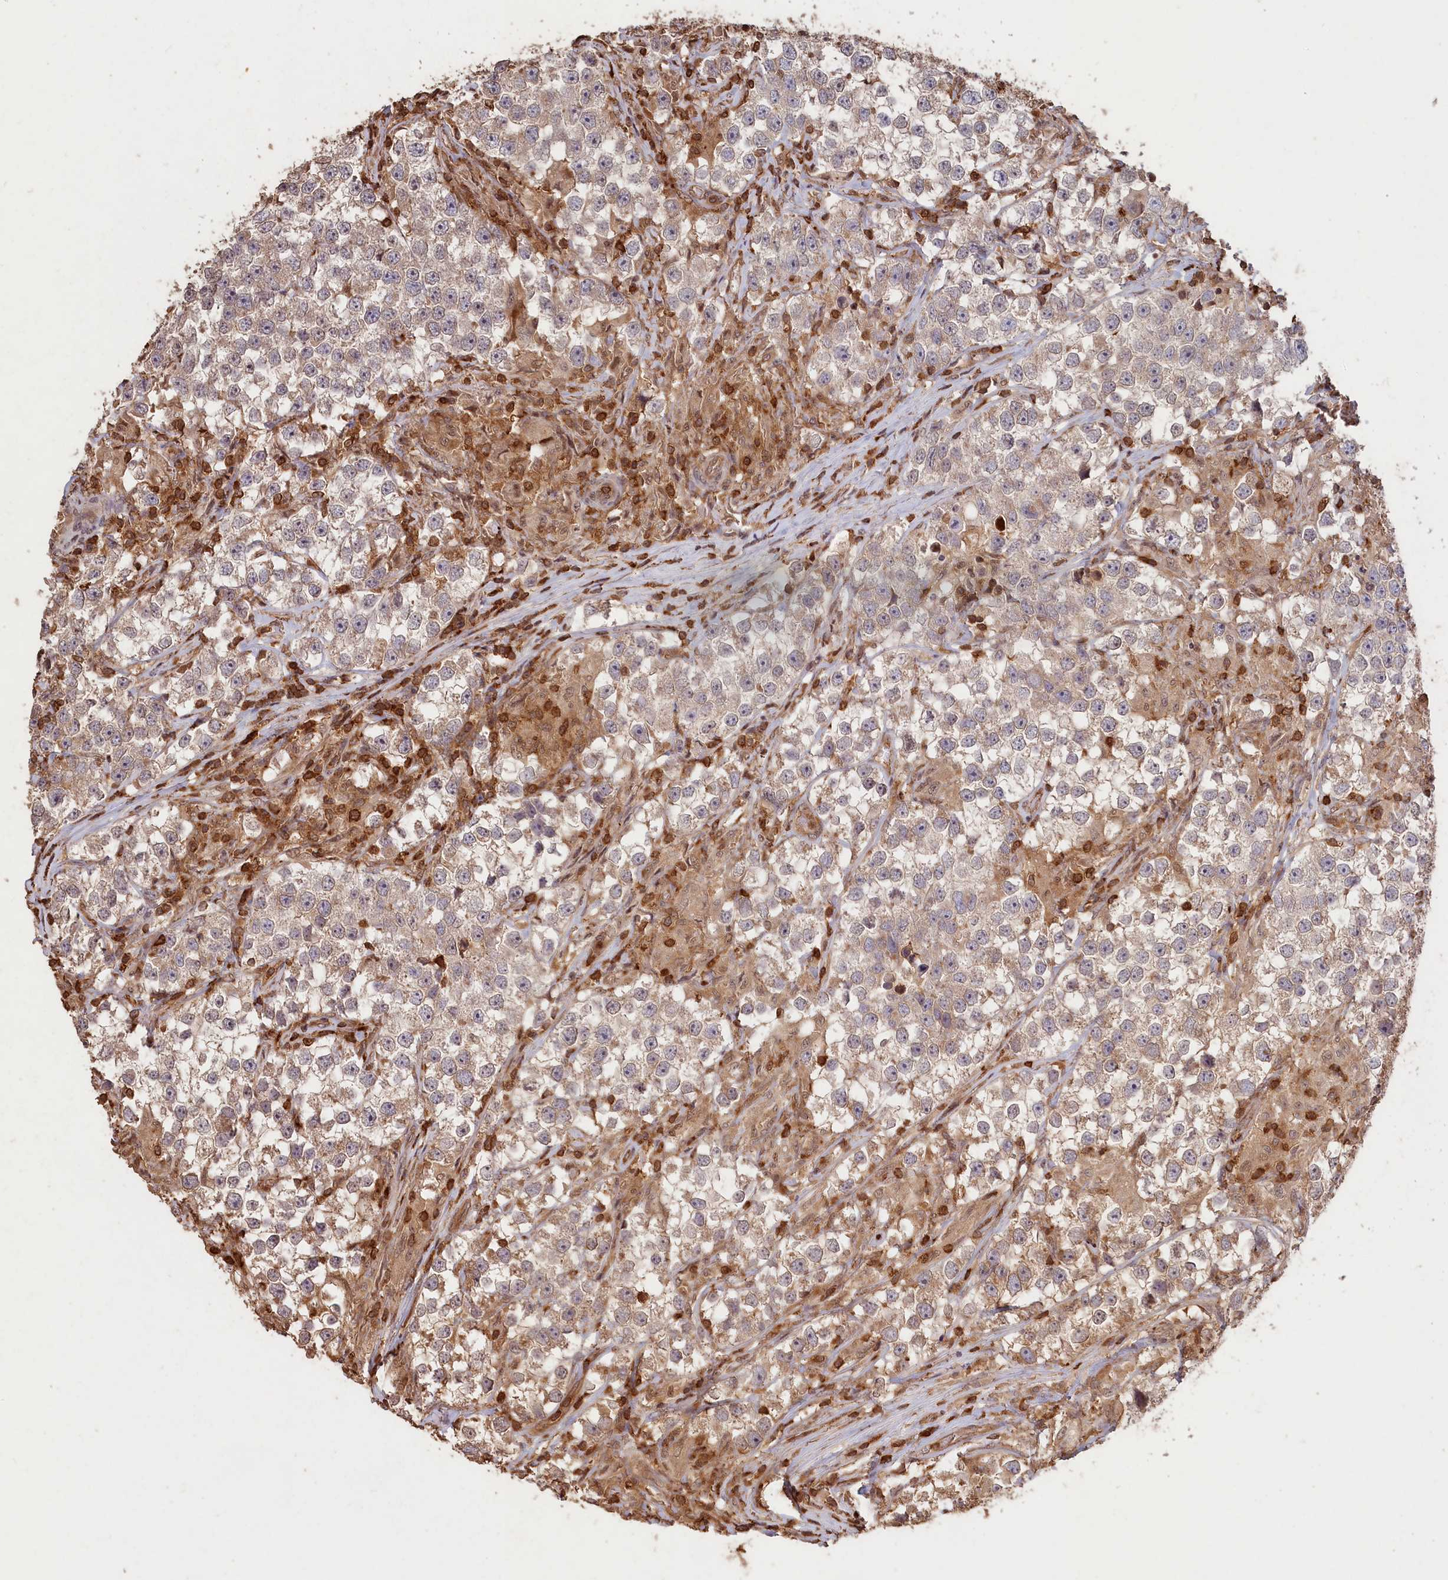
{"staining": {"intensity": "weak", "quantity": "25%-75%", "location": "cytoplasmic/membranous"}, "tissue": "testis cancer", "cell_type": "Tumor cells", "image_type": "cancer", "snomed": [{"axis": "morphology", "description": "Seminoma, NOS"}, {"axis": "topography", "description": "Testis"}], "caption": "Immunohistochemical staining of testis cancer demonstrates weak cytoplasmic/membranous protein positivity in about 25%-75% of tumor cells.", "gene": "MADD", "patient": {"sex": "male", "age": 46}}